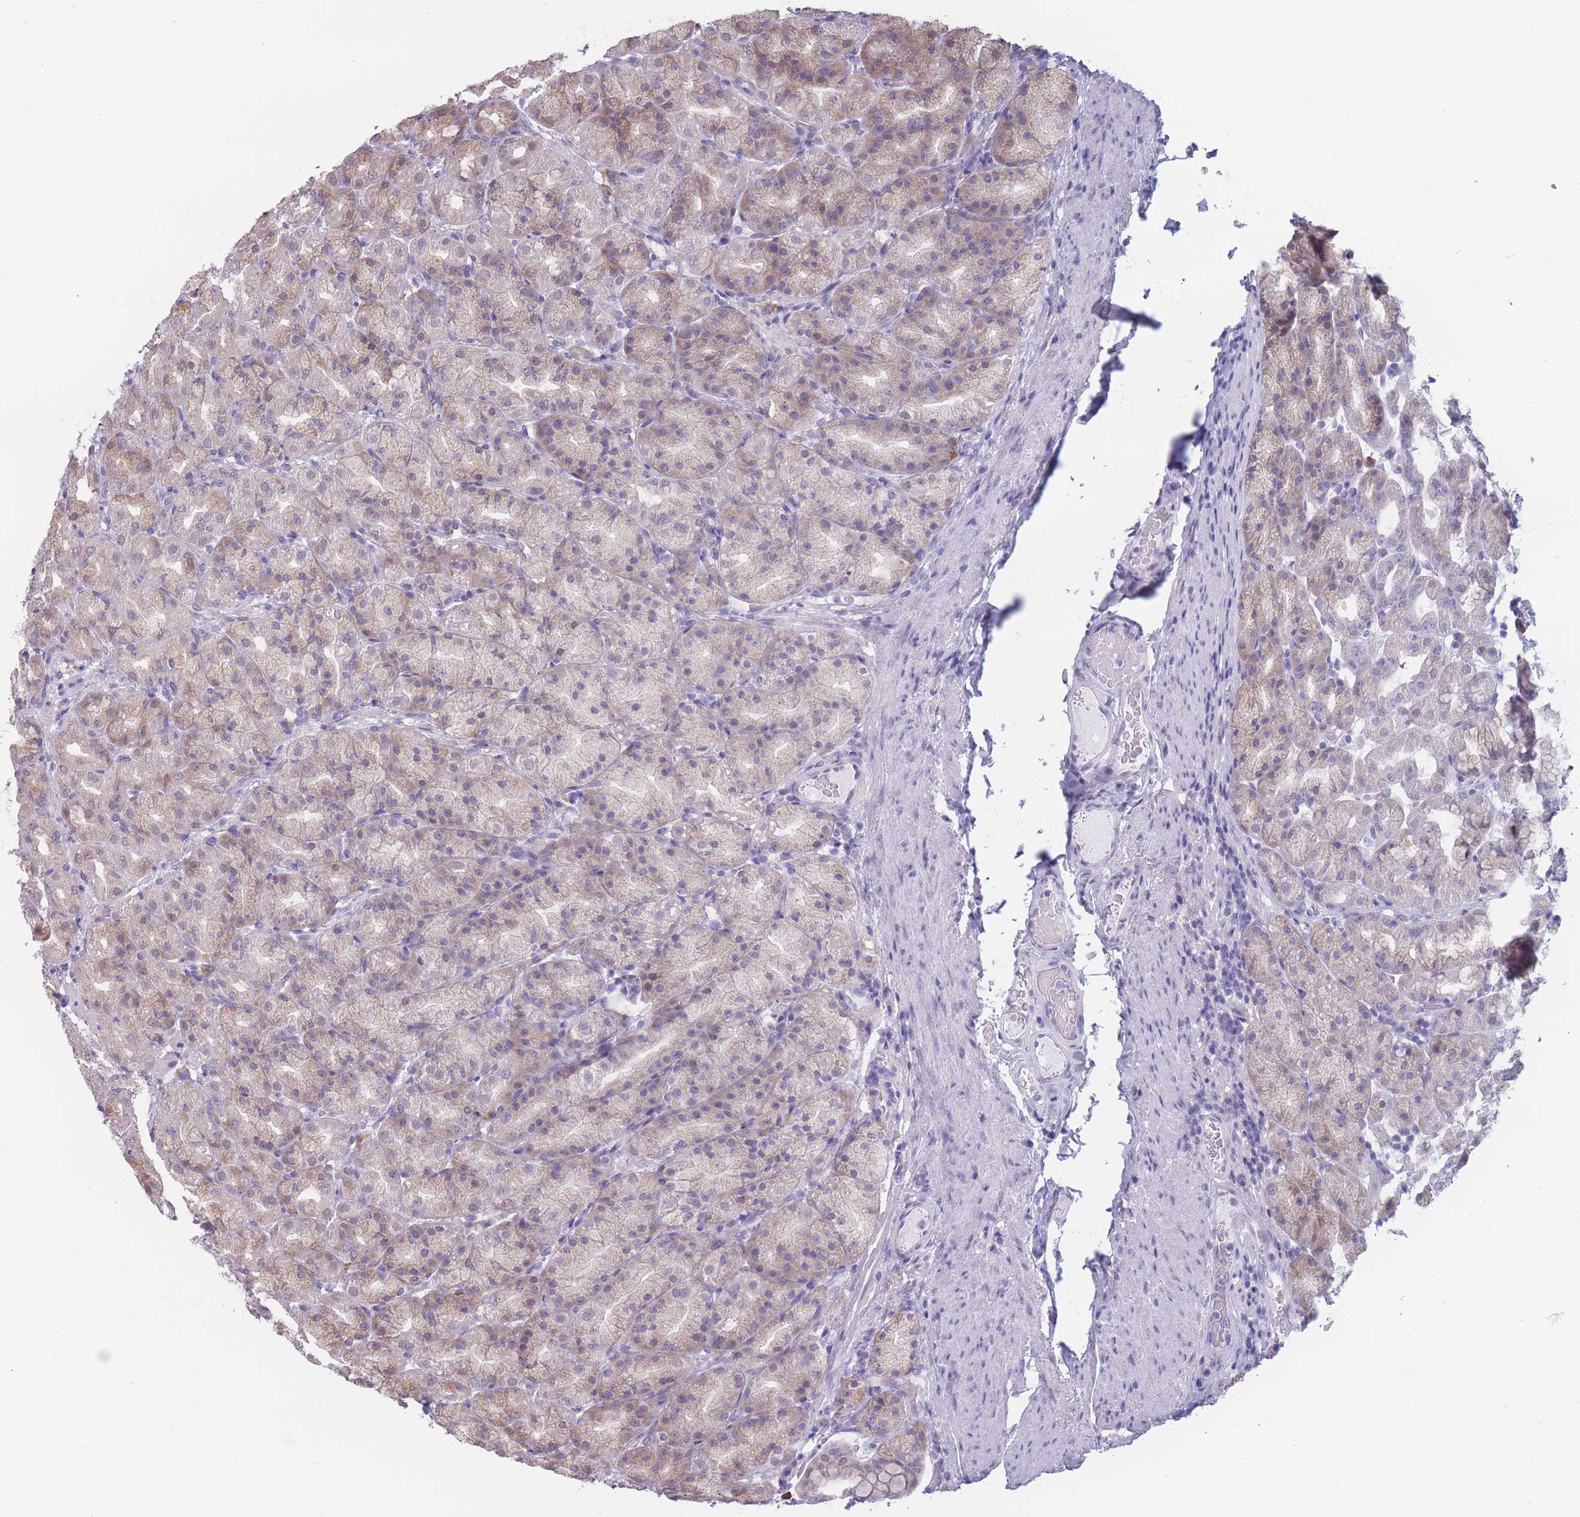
{"staining": {"intensity": "moderate", "quantity": "25%-75%", "location": "cytoplasmic/membranous"}, "tissue": "stomach", "cell_type": "Glandular cells", "image_type": "normal", "snomed": [{"axis": "morphology", "description": "Normal tissue, NOS"}, {"axis": "topography", "description": "Stomach, upper"}, {"axis": "topography", "description": "Stomach"}], "caption": "IHC of normal human stomach displays medium levels of moderate cytoplasmic/membranous staining in approximately 25%-75% of glandular cells. (DAB (3,3'-diaminobenzidine) = brown stain, brightfield microscopy at high magnification).", "gene": "COL27A1", "patient": {"sex": "male", "age": 68}}